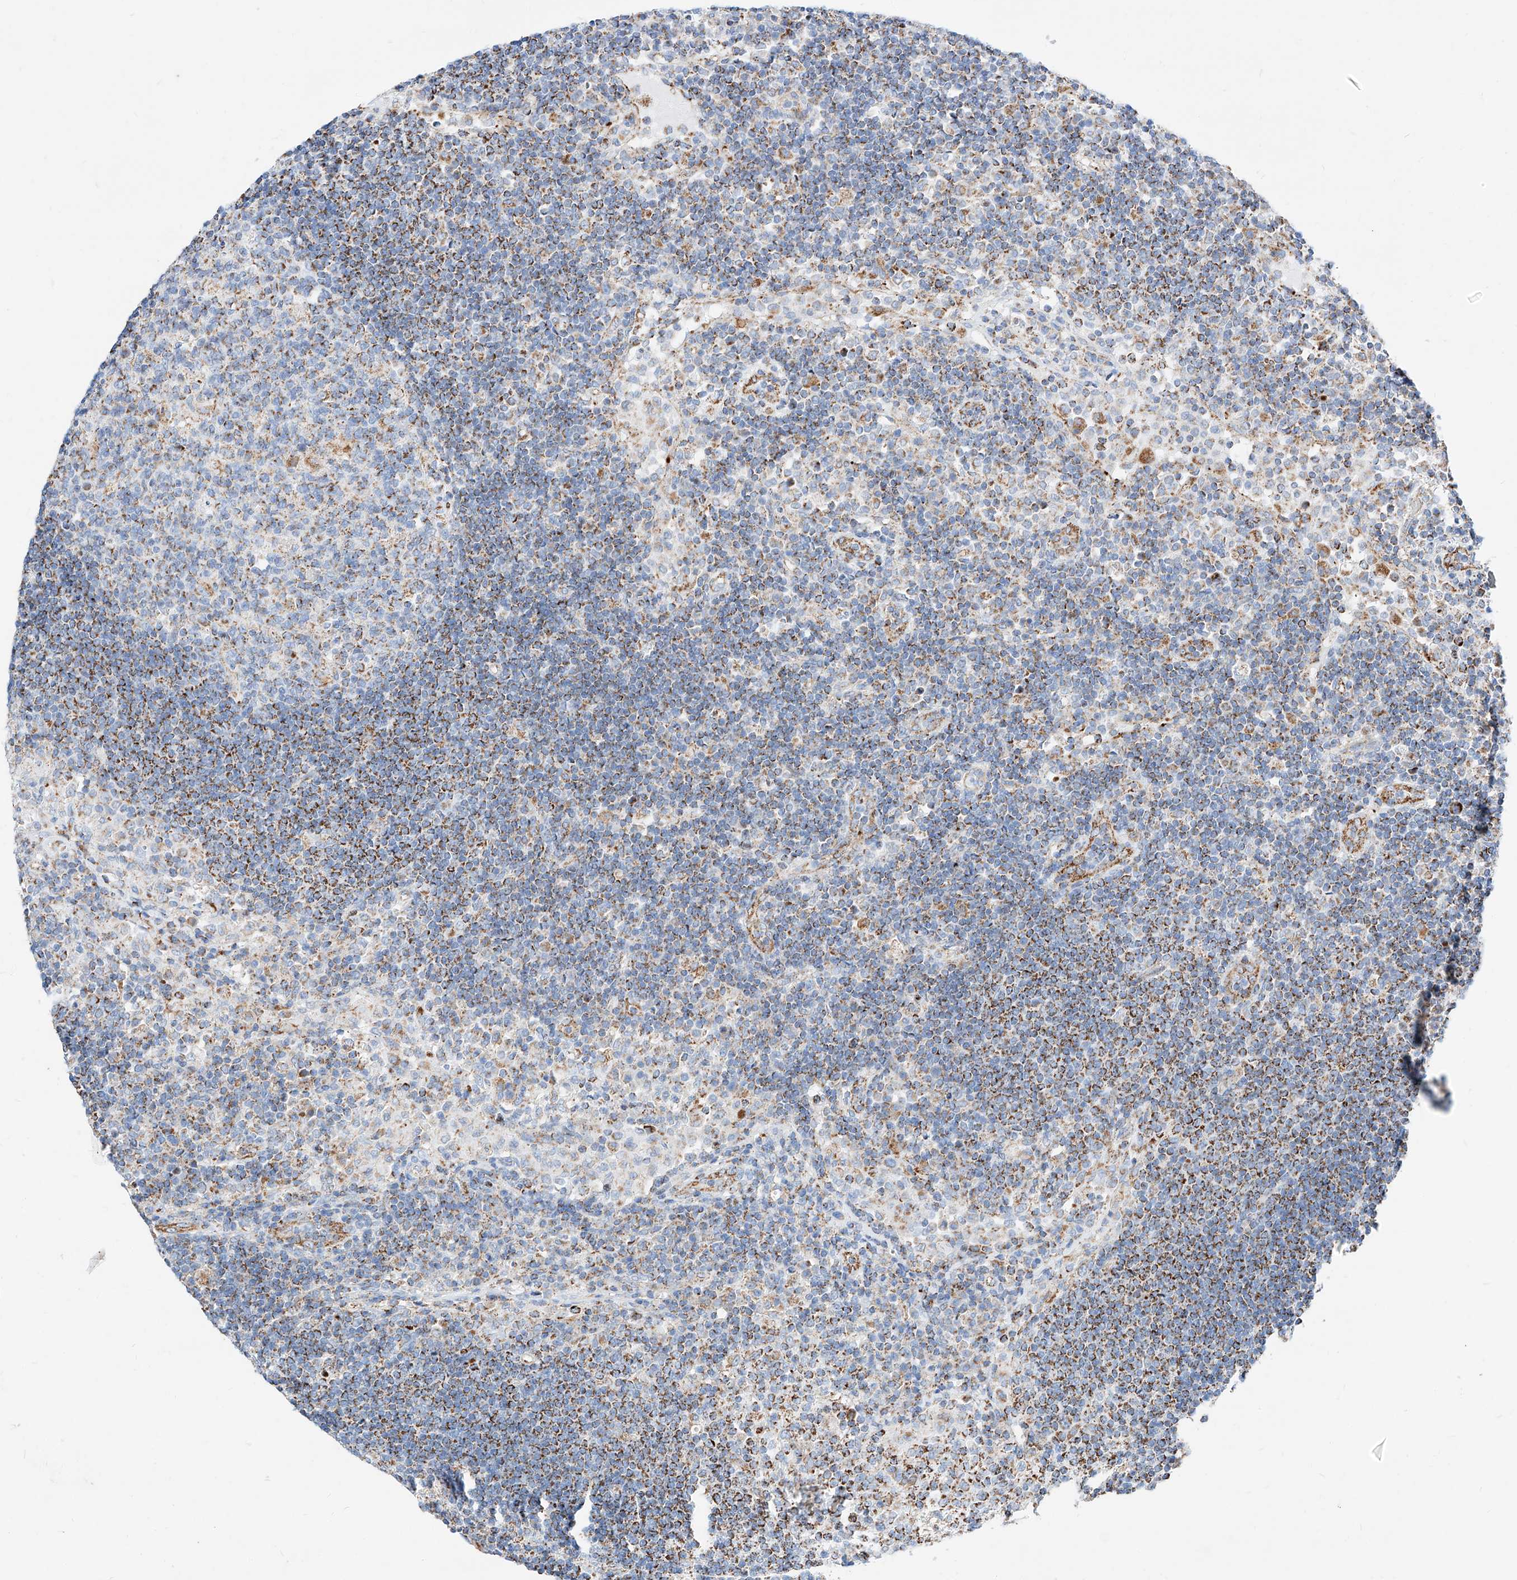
{"staining": {"intensity": "weak", "quantity": "<25%", "location": "cytoplasmic/membranous"}, "tissue": "lymph node", "cell_type": "Germinal center cells", "image_type": "normal", "snomed": [{"axis": "morphology", "description": "Normal tissue, NOS"}, {"axis": "topography", "description": "Lymph node"}], "caption": "Germinal center cells show no significant protein staining in unremarkable lymph node.", "gene": "C6orf62", "patient": {"sex": "female", "age": 53}}